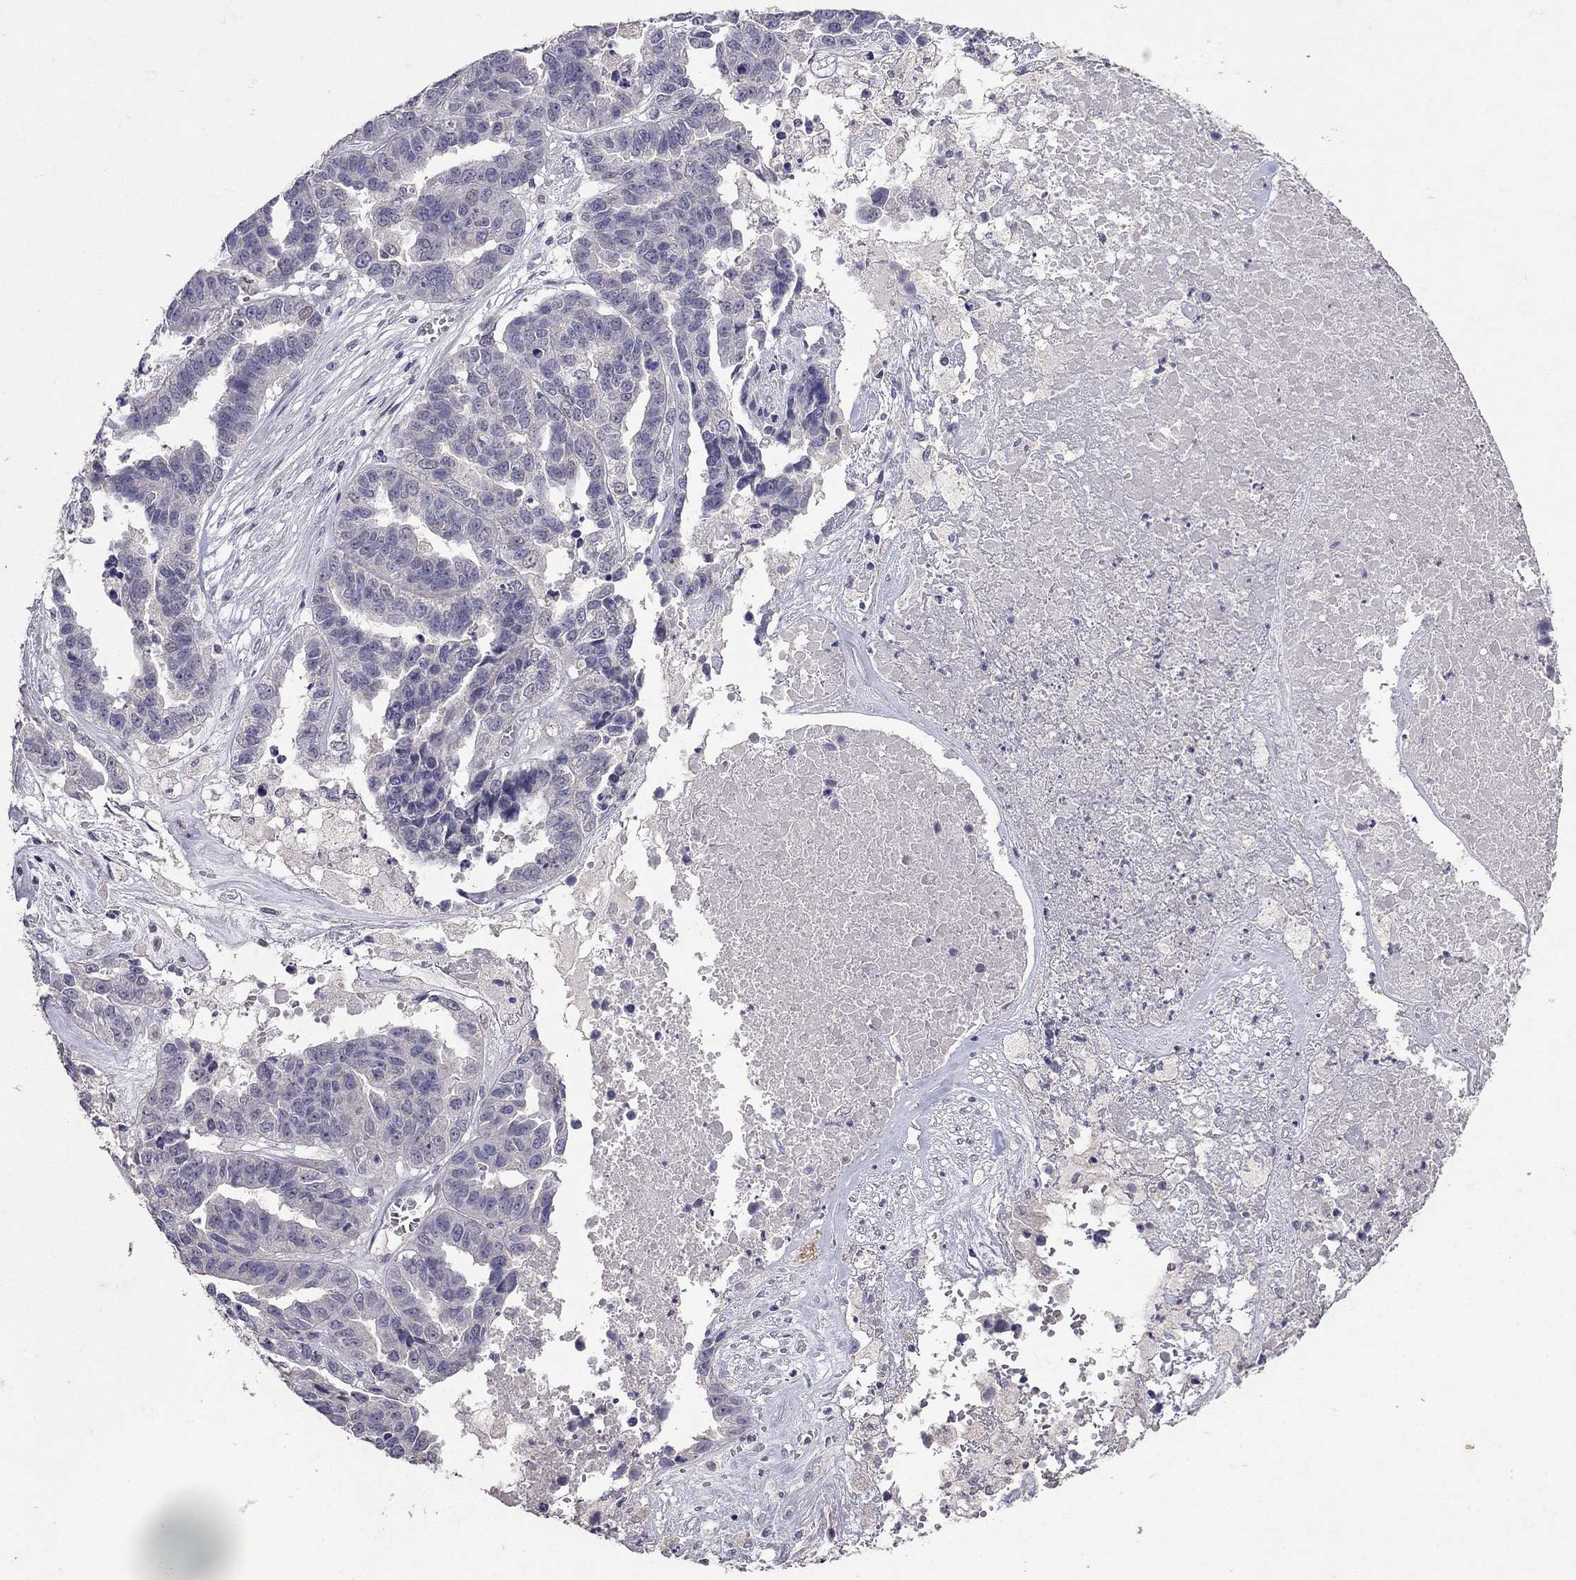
{"staining": {"intensity": "negative", "quantity": "none", "location": "none"}, "tissue": "ovarian cancer", "cell_type": "Tumor cells", "image_type": "cancer", "snomed": [{"axis": "morphology", "description": "Cystadenocarcinoma, serous, NOS"}, {"axis": "topography", "description": "Ovary"}], "caption": "Immunohistochemistry (IHC) of ovarian serous cystadenocarcinoma reveals no expression in tumor cells. Brightfield microscopy of immunohistochemistry (IHC) stained with DAB (3,3'-diaminobenzidine) (brown) and hematoxylin (blue), captured at high magnification.", "gene": "FST", "patient": {"sex": "female", "age": 87}}